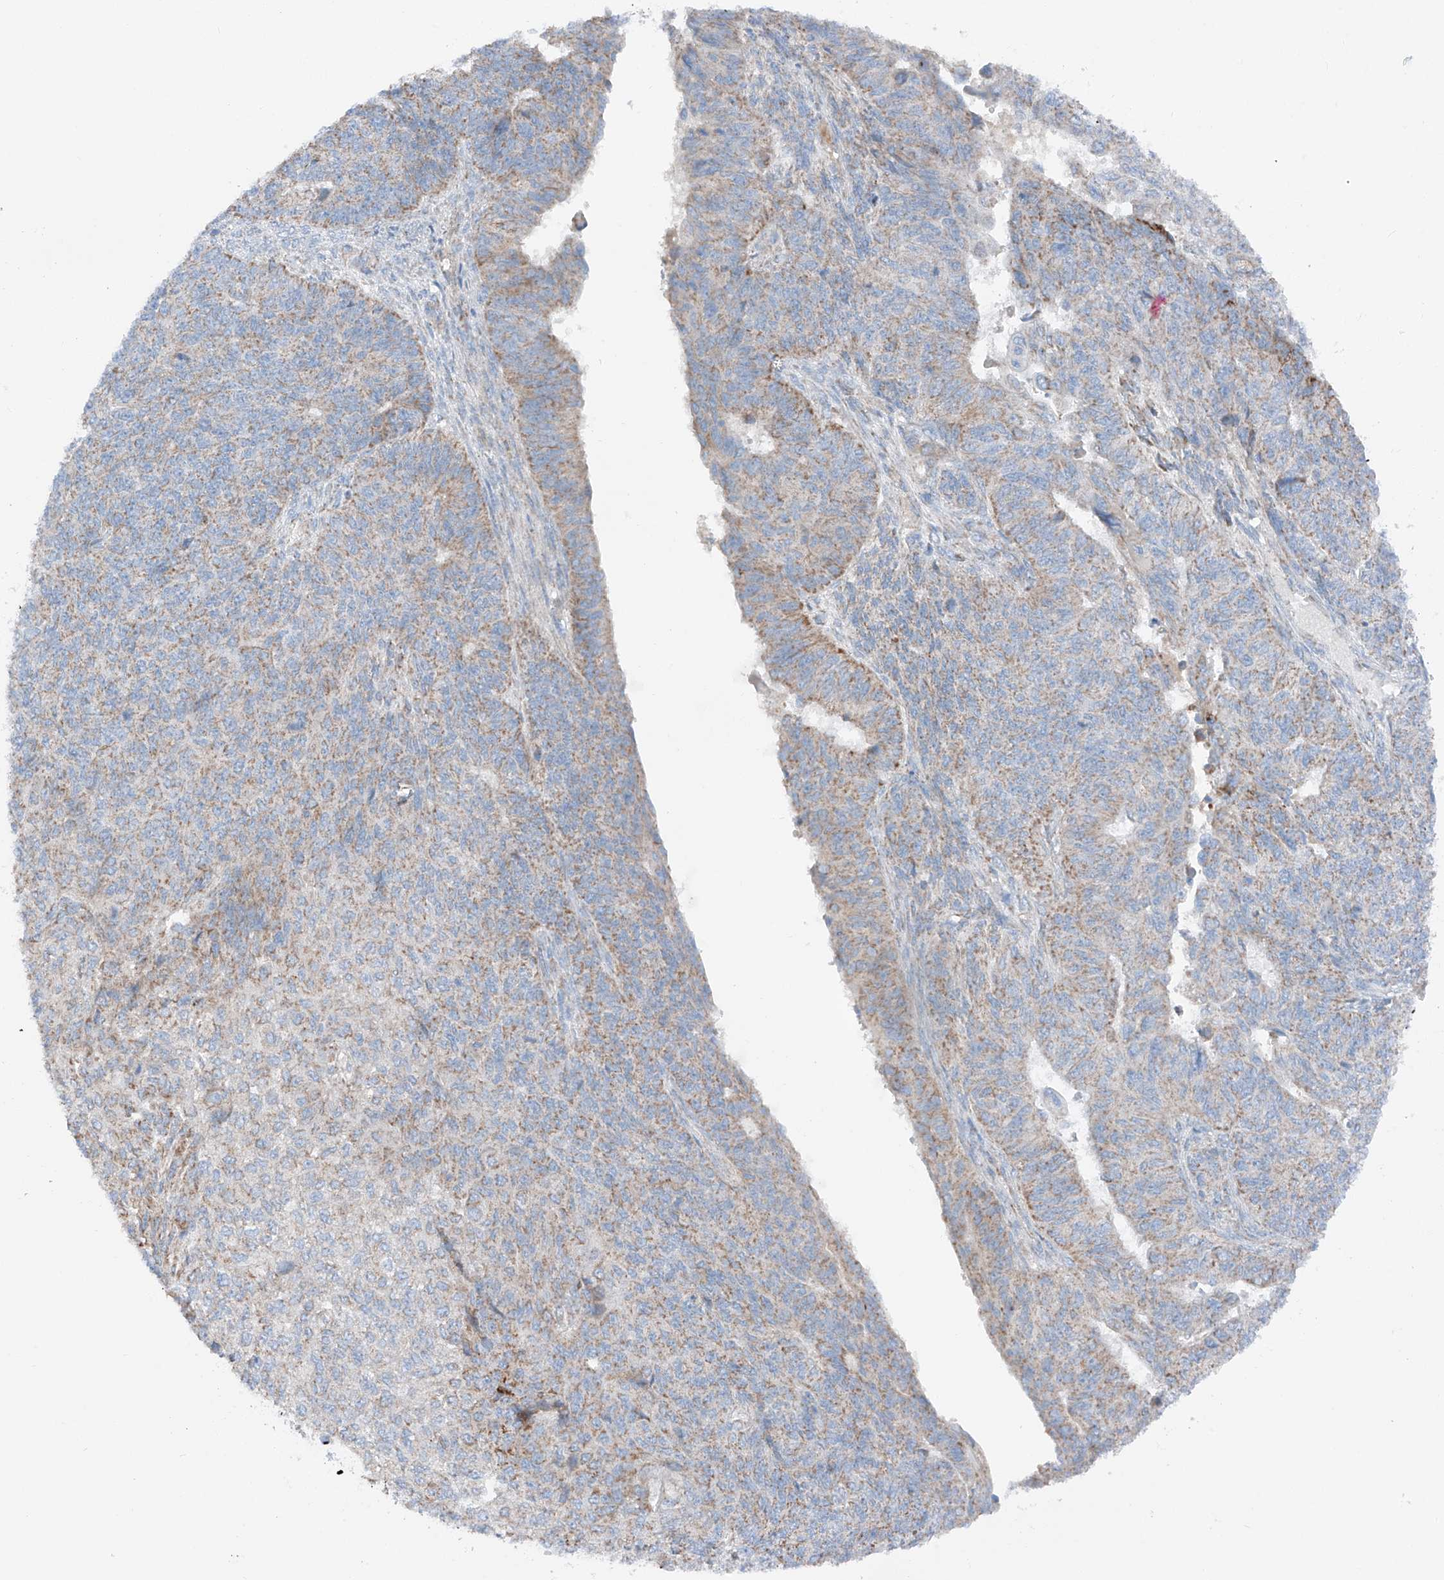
{"staining": {"intensity": "moderate", "quantity": "<25%", "location": "cytoplasmic/membranous"}, "tissue": "endometrial cancer", "cell_type": "Tumor cells", "image_type": "cancer", "snomed": [{"axis": "morphology", "description": "Adenocarcinoma, NOS"}, {"axis": "topography", "description": "Endometrium"}], "caption": "This image displays immunohistochemistry staining of endometrial adenocarcinoma, with low moderate cytoplasmic/membranous staining in about <25% of tumor cells.", "gene": "MRAP", "patient": {"sex": "female", "age": 32}}